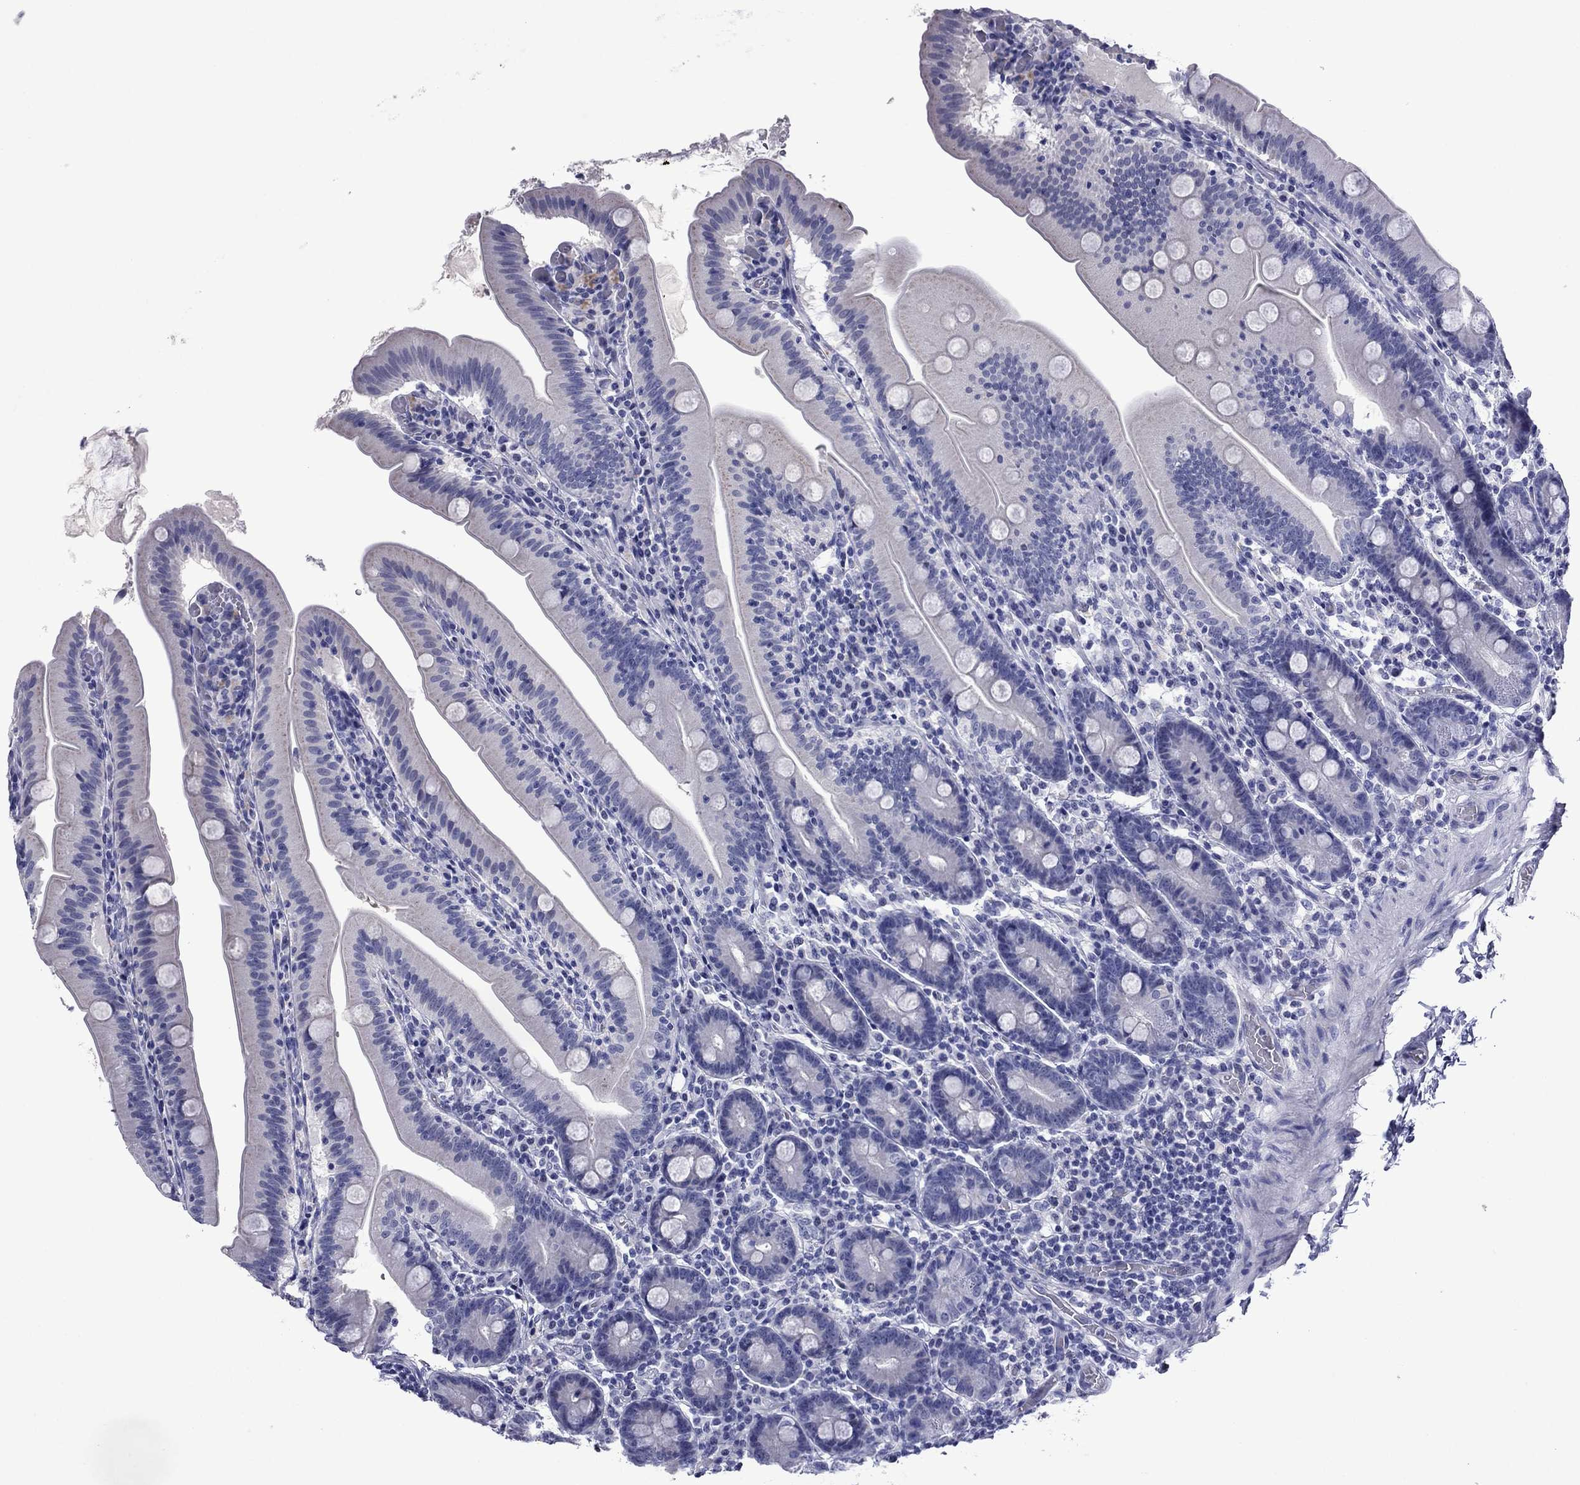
{"staining": {"intensity": "negative", "quantity": "none", "location": "none"}, "tissue": "small intestine", "cell_type": "Glandular cells", "image_type": "normal", "snomed": [{"axis": "morphology", "description": "Normal tissue, NOS"}, {"axis": "topography", "description": "Small intestine"}], "caption": "High power microscopy image of an immunohistochemistry (IHC) micrograph of unremarkable small intestine, revealing no significant staining in glandular cells. The staining was performed using DAB to visualize the protein expression in brown, while the nuclei were stained in blue with hematoxylin (Magnification: 20x).", "gene": "PIWIL1", "patient": {"sex": "male", "age": 37}}